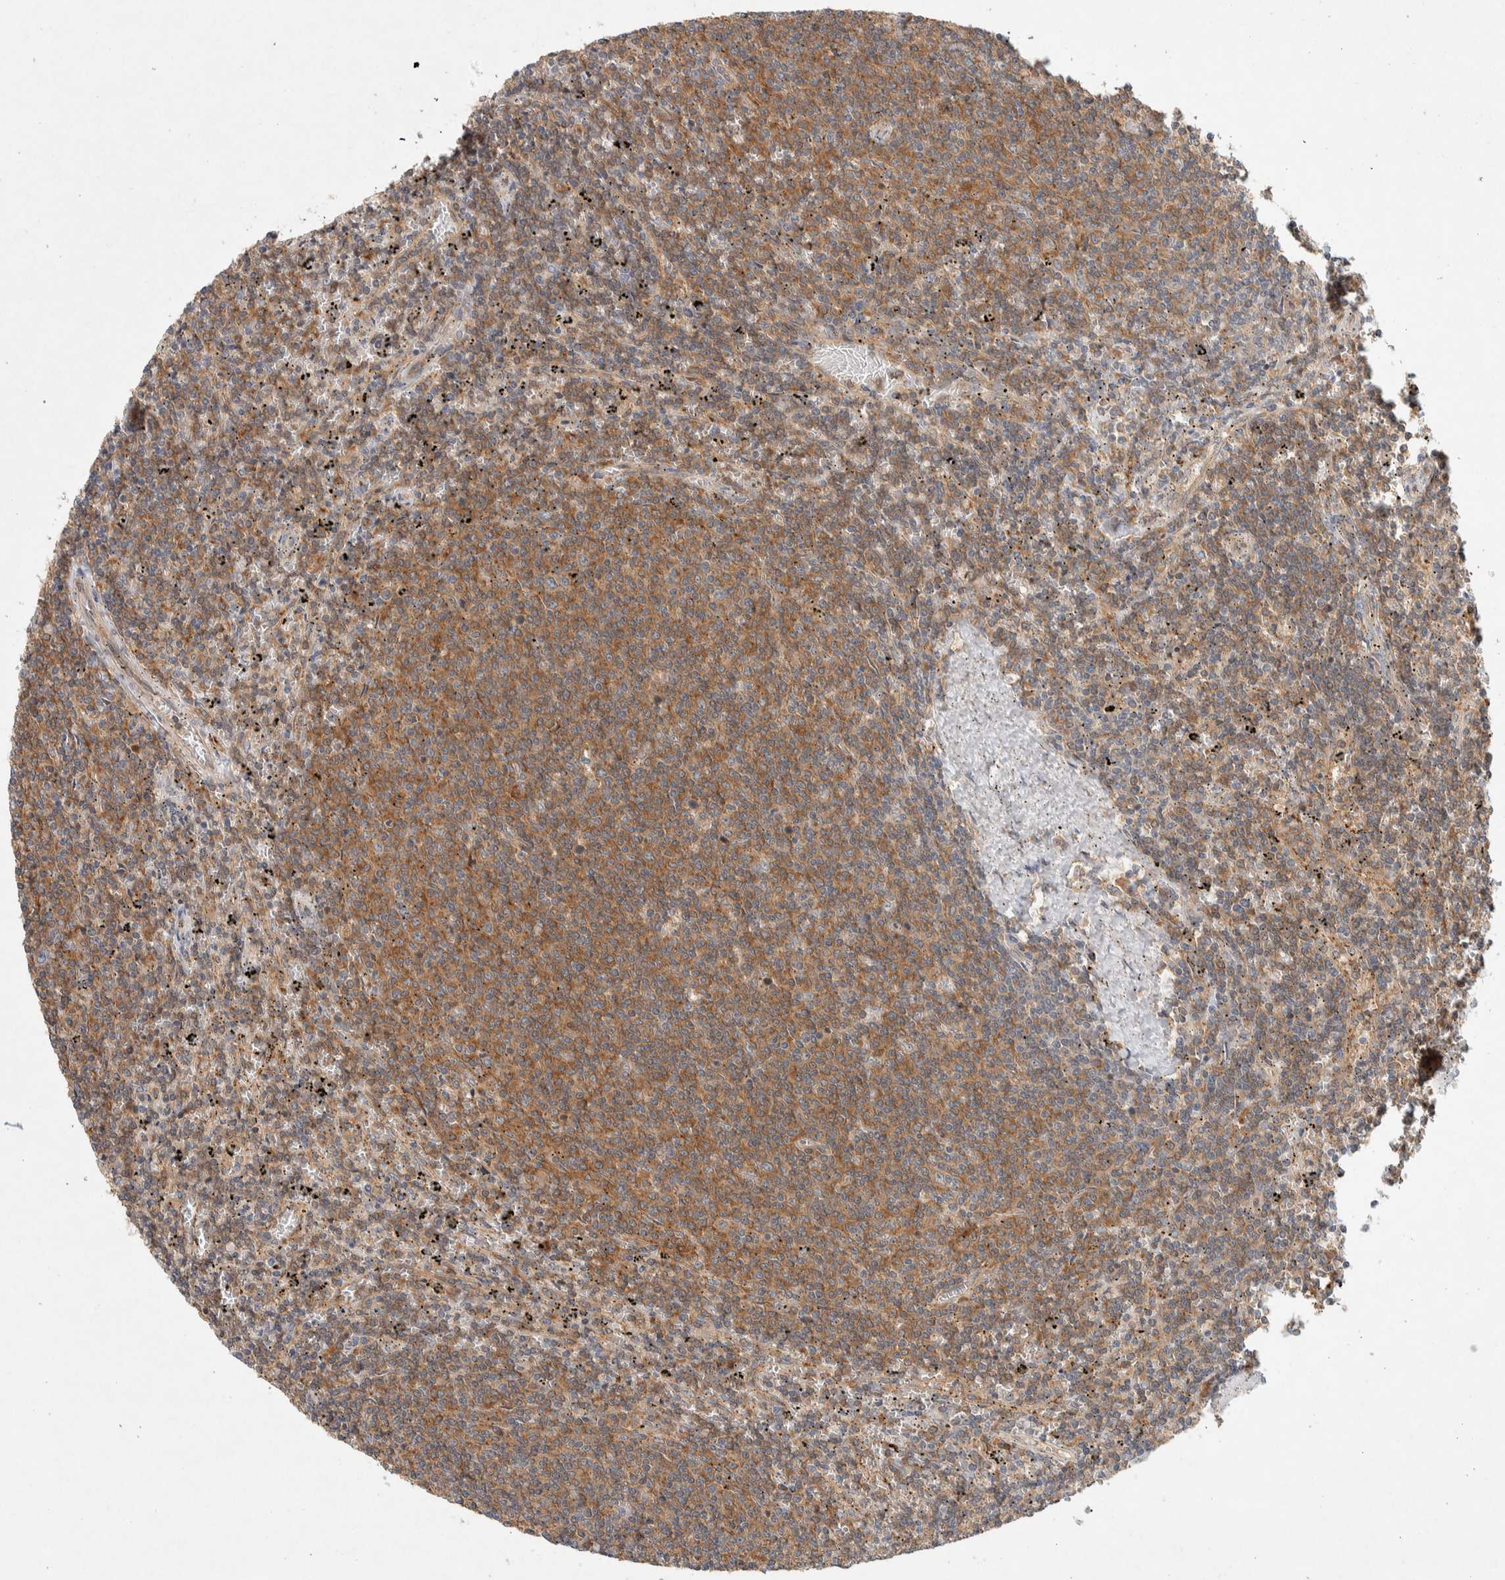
{"staining": {"intensity": "moderate", "quantity": ">75%", "location": "cytoplasmic/membranous"}, "tissue": "lymphoma", "cell_type": "Tumor cells", "image_type": "cancer", "snomed": [{"axis": "morphology", "description": "Malignant lymphoma, non-Hodgkin's type, Low grade"}, {"axis": "topography", "description": "Spleen"}], "caption": "Tumor cells reveal moderate cytoplasmic/membranous expression in about >75% of cells in malignant lymphoma, non-Hodgkin's type (low-grade).", "gene": "PXK", "patient": {"sex": "female", "age": 50}}